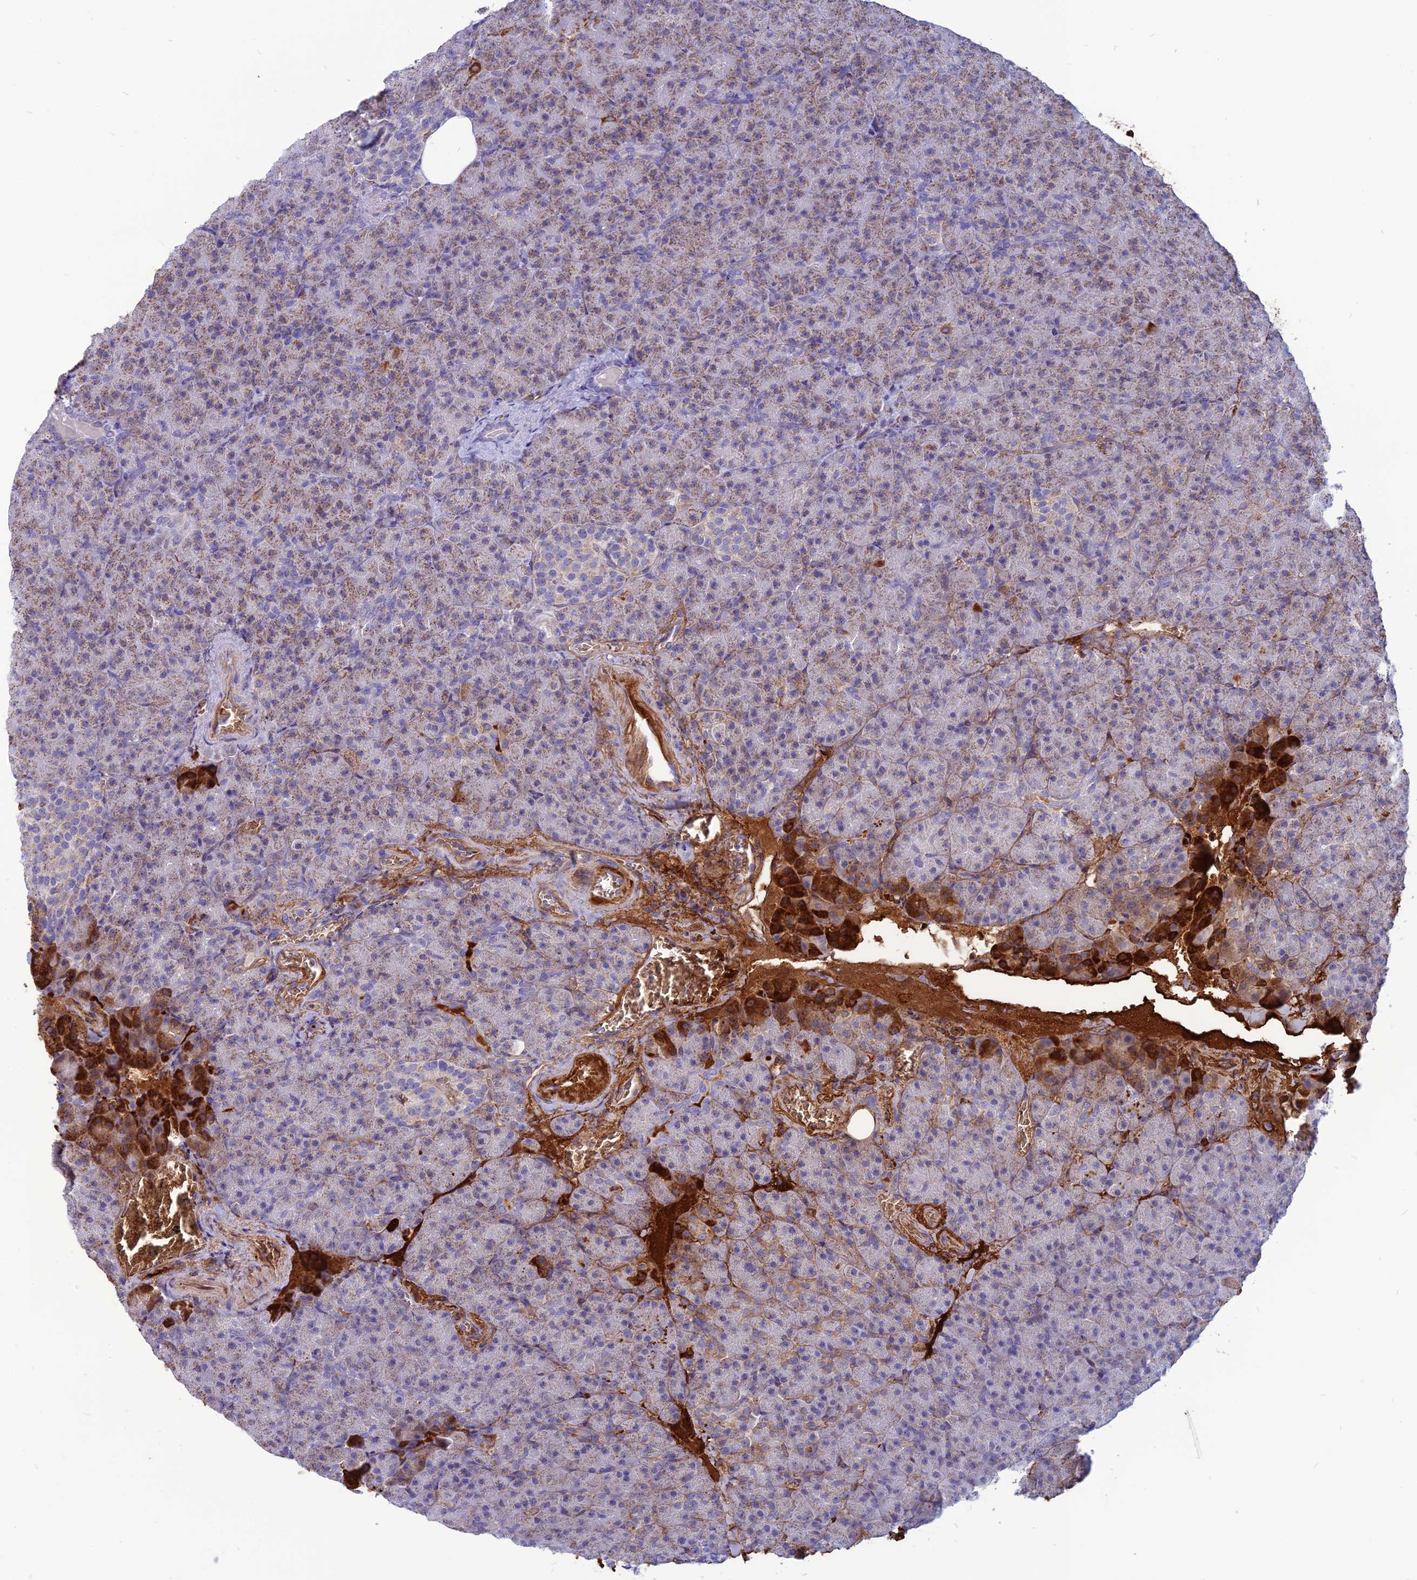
{"staining": {"intensity": "weak", "quantity": ">75%", "location": "cytoplasmic/membranous"}, "tissue": "pancreas", "cell_type": "Exocrine glandular cells", "image_type": "normal", "snomed": [{"axis": "morphology", "description": "Normal tissue, NOS"}, {"axis": "topography", "description": "Pancreas"}], "caption": "An image of pancreas stained for a protein demonstrates weak cytoplasmic/membranous brown staining in exocrine glandular cells. The protein of interest is stained brown, and the nuclei are stained in blue (DAB IHC with brightfield microscopy, high magnification).", "gene": "HHAT", "patient": {"sex": "female", "age": 74}}